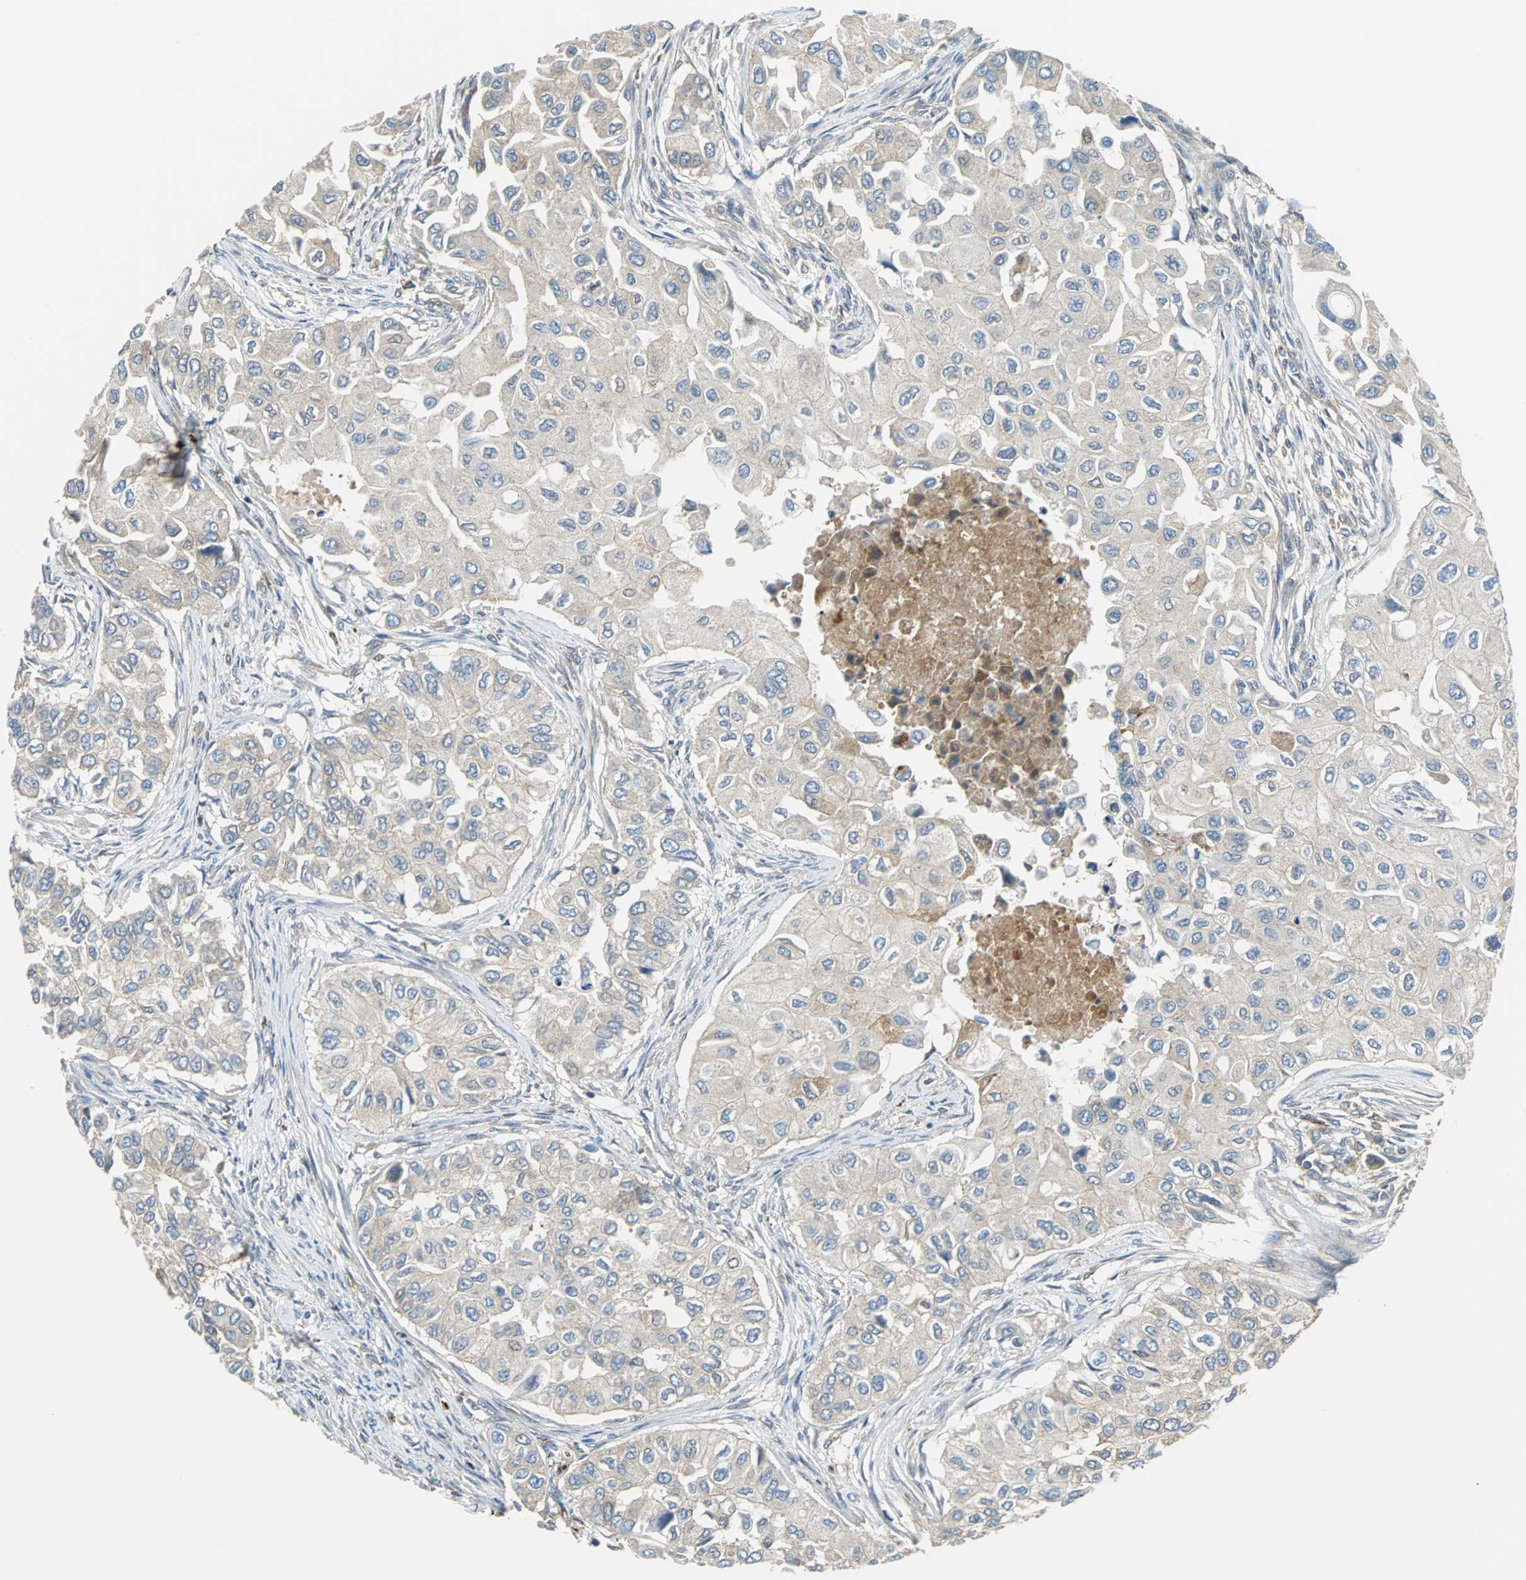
{"staining": {"intensity": "weak", "quantity": ">75%", "location": "cytoplasmic/membranous"}, "tissue": "breast cancer", "cell_type": "Tumor cells", "image_type": "cancer", "snomed": [{"axis": "morphology", "description": "Normal tissue, NOS"}, {"axis": "morphology", "description": "Duct carcinoma"}, {"axis": "topography", "description": "Breast"}], "caption": "Intraductal carcinoma (breast) stained with IHC displays weak cytoplasmic/membranous staining in approximately >75% of tumor cells.", "gene": "RELA", "patient": {"sex": "female", "age": 49}}